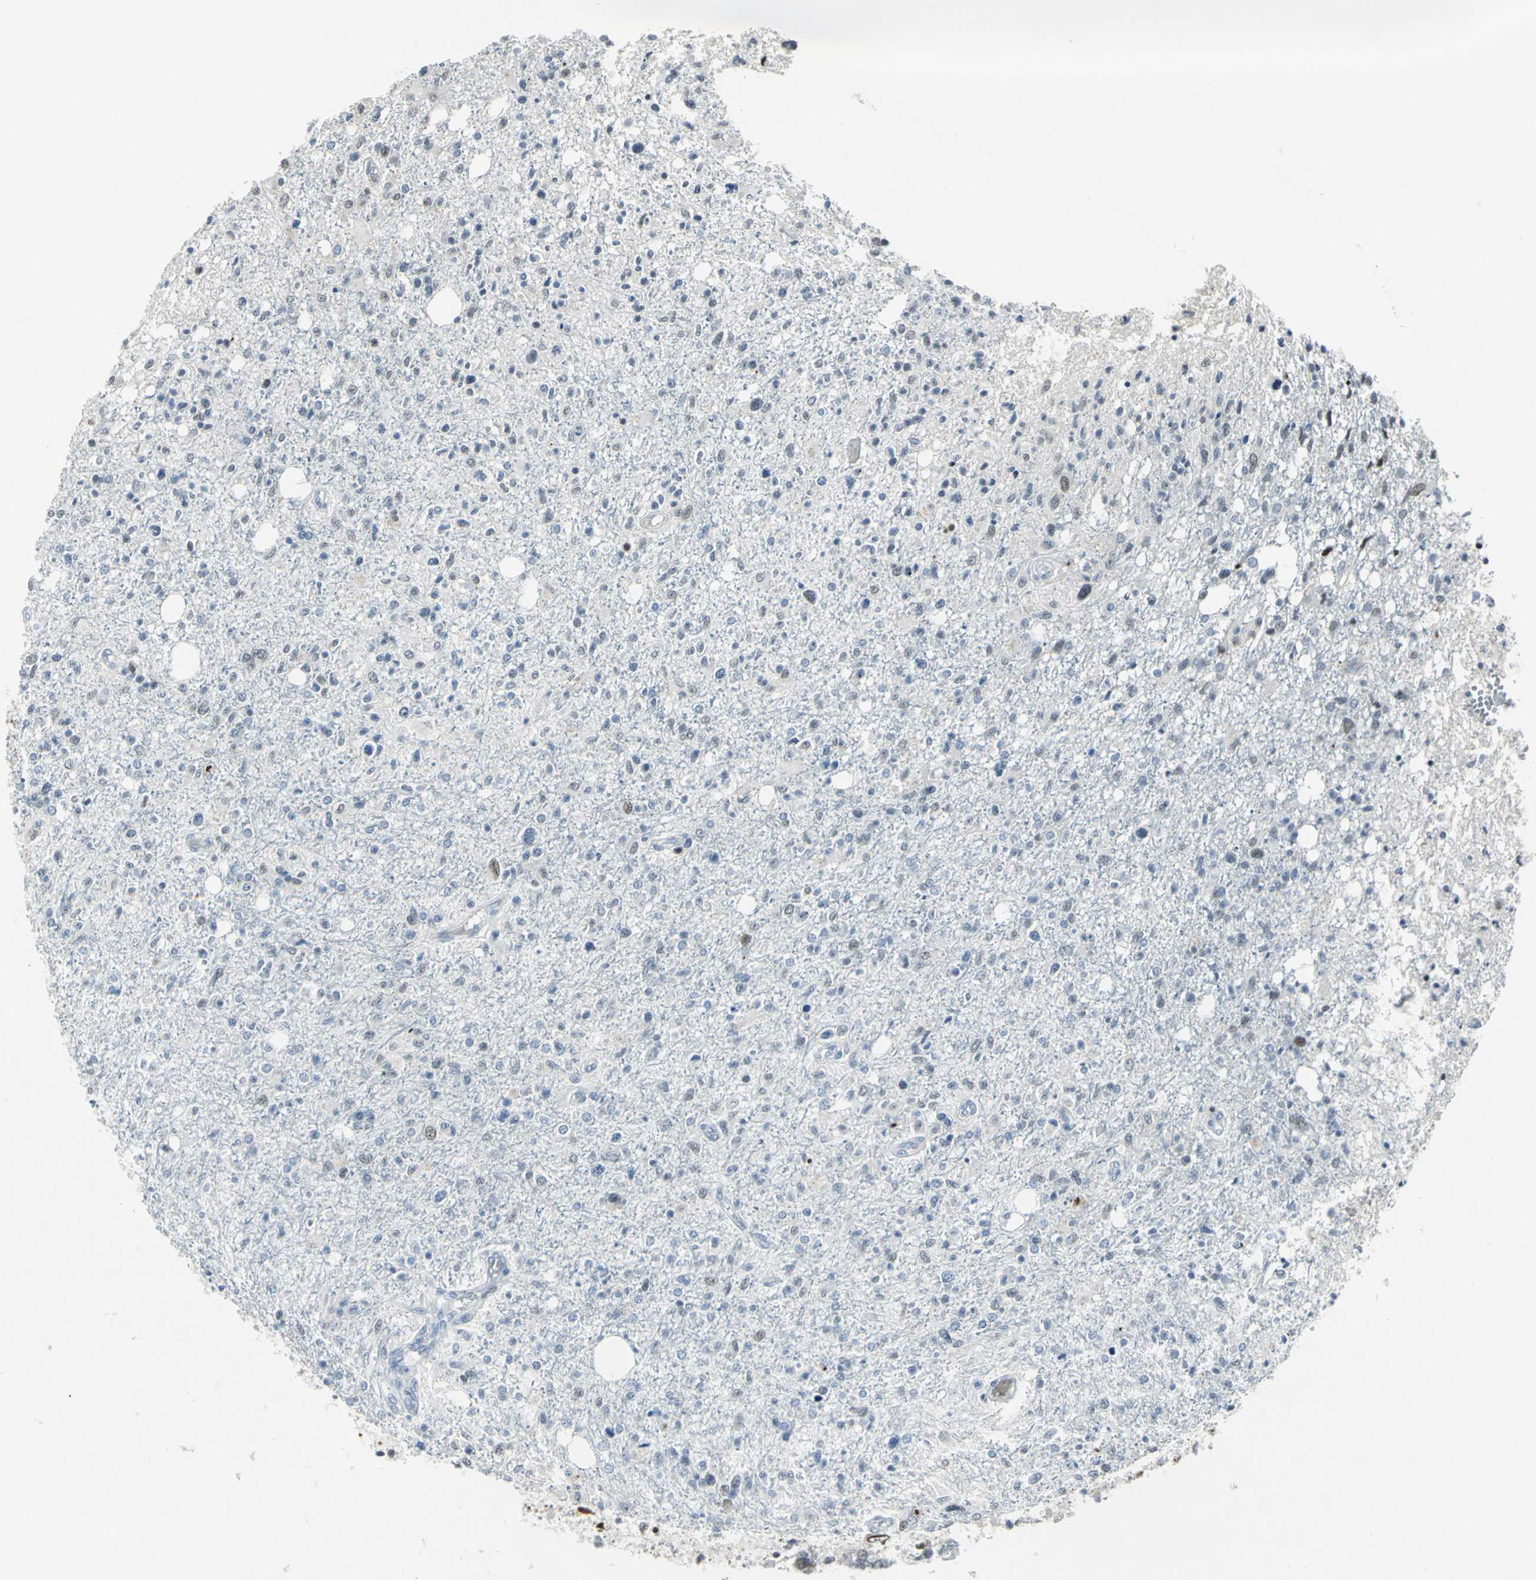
{"staining": {"intensity": "weak", "quantity": "<25%", "location": "nuclear"}, "tissue": "glioma", "cell_type": "Tumor cells", "image_type": "cancer", "snomed": [{"axis": "morphology", "description": "Glioma, malignant, High grade"}, {"axis": "topography", "description": "Cerebral cortex"}], "caption": "A high-resolution micrograph shows IHC staining of glioma, which demonstrates no significant staining in tumor cells. (DAB immunohistochemistry (IHC), high magnification).", "gene": "RPA1", "patient": {"sex": "male", "age": 76}}